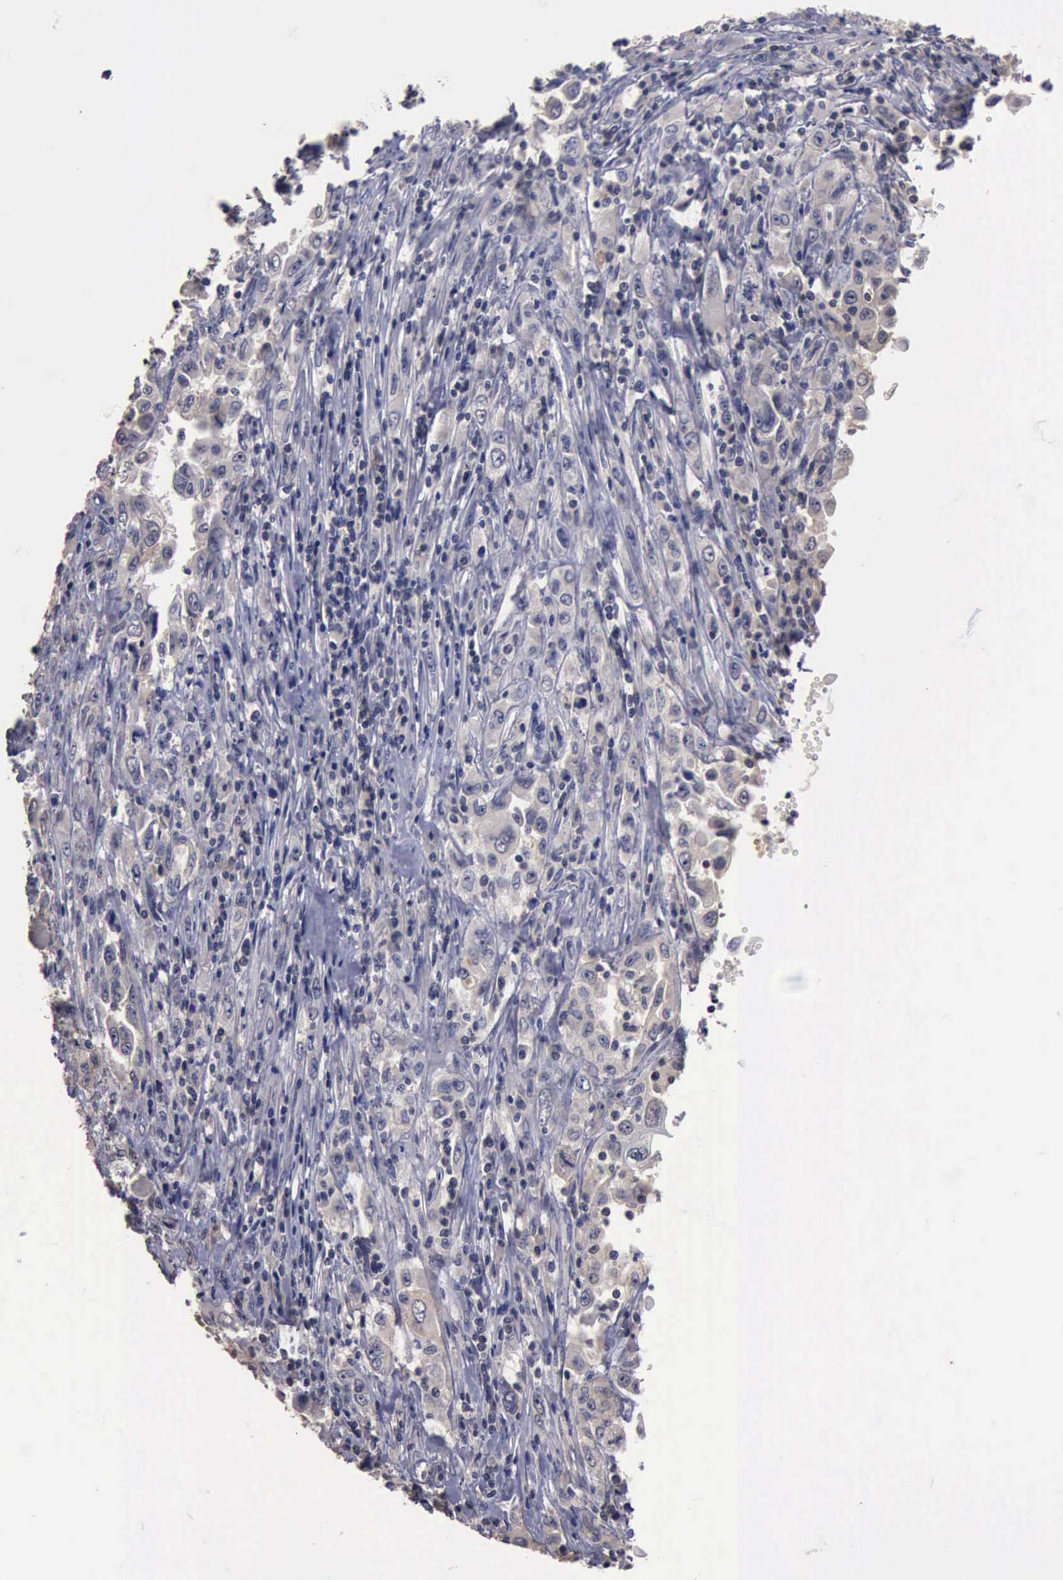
{"staining": {"intensity": "negative", "quantity": "none", "location": "none"}, "tissue": "pancreatic cancer", "cell_type": "Tumor cells", "image_type": "cancer", "snomed": [{"axis": "morphology", "description": "Adenocarcinoma, NOS"}, {"axis": "topography", "description": "Pancreas"}], "caption": "A photomicrograph of pancreatic cancer stained for a protein exhibits no brown staining in tumor cells.", "gene": "CRKL", "patient": {"sex": "male", "age": 70}}